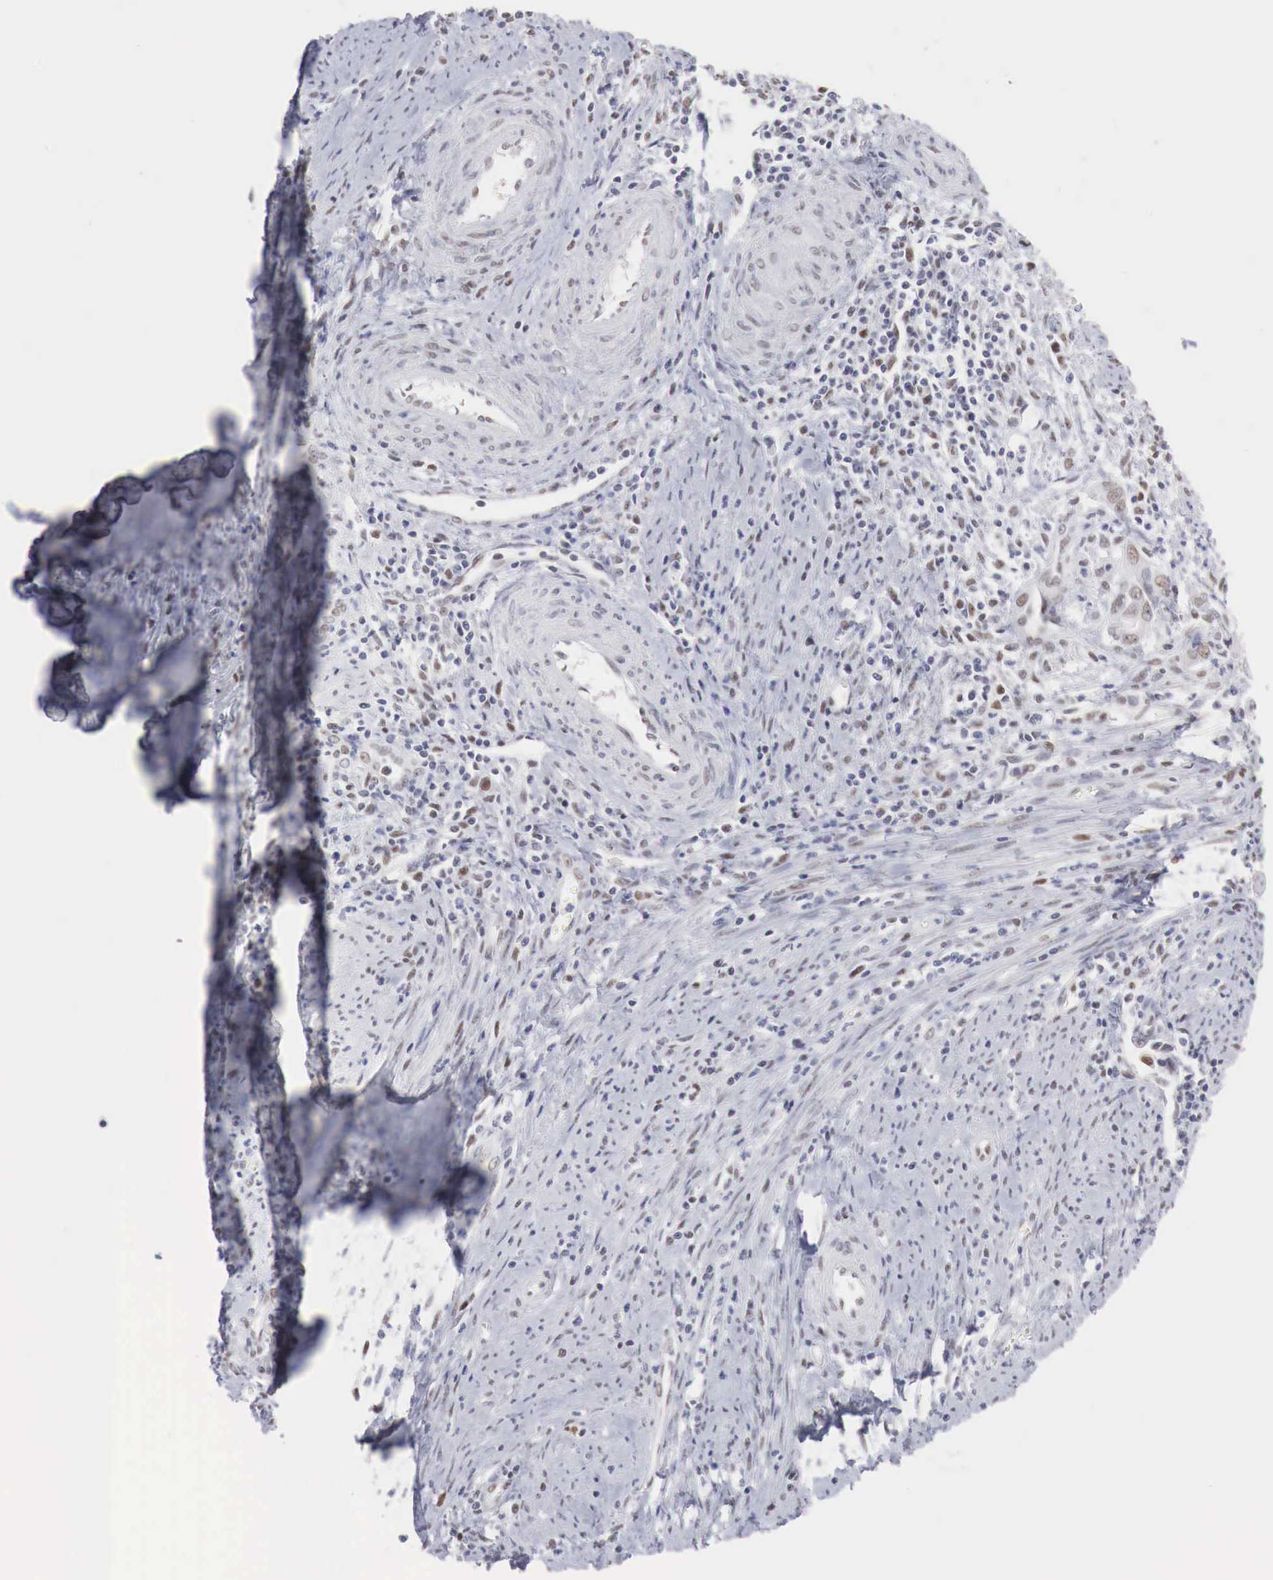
{"staining": {"intensity": "moderate", "quantity": ">75%", "location": "nuclear"}, "tissue": "cervical cancer", "cell_type": "Tumor cells", "image_type": "cancer", "snomed": [{"axis": "morphology", "description": "Normal tissue, NOS"}, {"axis": "morphology", "description": "Adenocarcinoma, NOS"}, {"axis": "topography", "description": "Cervix"}], "caption": "A histopathology image showing moderate nuclear staining in approximately >75% of tumor cells in adenocarcinoma (cervical), as visualized by brown immunohistochemical staining.", "gene": "FOXP2", "patient": {"sex": "female", "age": 34}}